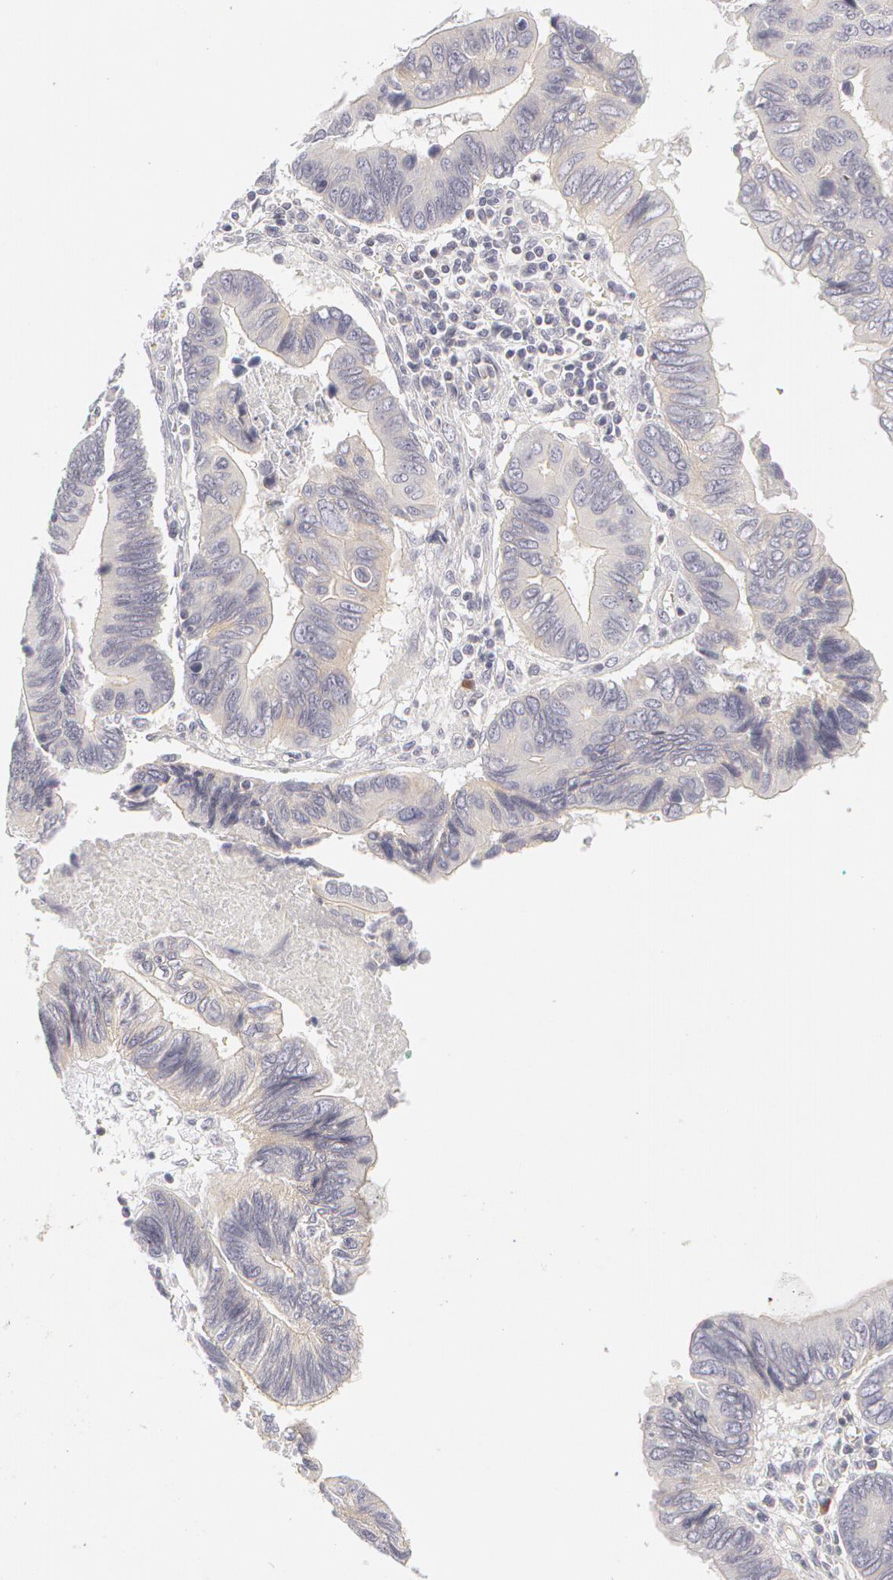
{"staining": {"intensity": "weak", "quantity": "<25%", "location": "cytoplasmic/membranous"}, "tissue": "pancreatic cancer", "cell_type": "Tumor cells", "image_type": "cancer", "snomed": [{"axis": "morphology", "description": "Adenocarcinoma, NOS"}, {"axis": "topography", "description": "Pancreas"}], "caption": "DAB immunohistochemical staining of adenocarcinoma (pancreatic) demonstrates no significant positivity in tumor cells.", "gene": "ABCB1", "patient": {"sex": "female", "age": 70}}